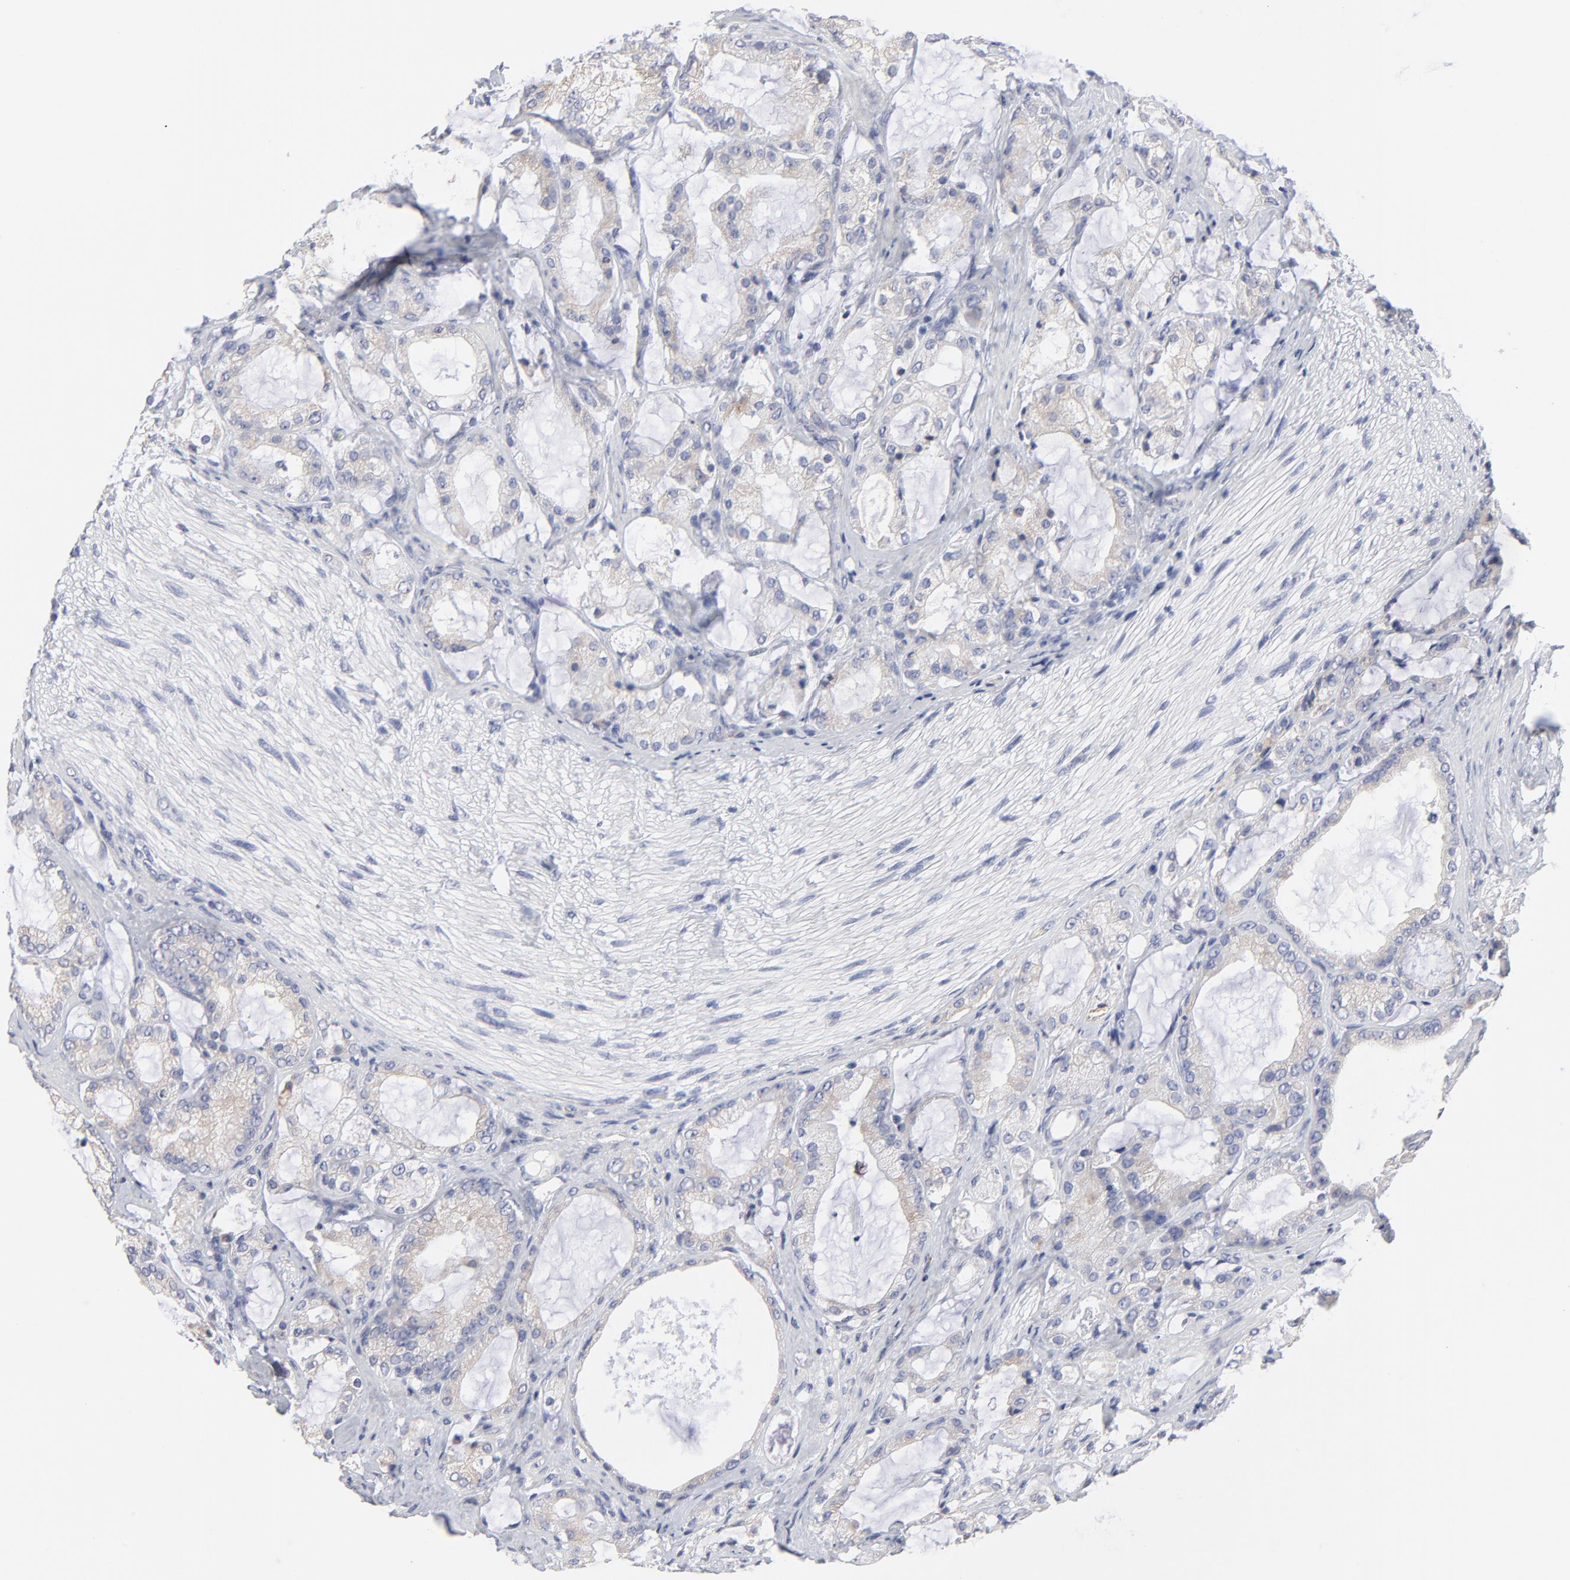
{"staining": {"intensity": "weak", "quantity": "<25%", "location": "cytoplasmic/membranous"}, "tissue": "prostate cancer", "cell_type": "Tumor cells", "image_type": "cancer", "snomed": [{"axis": "morphology", "description": "Adenocarcinoma, Medium grade"}, {"axis": "topography", "description": "Prostate"}], "caption": "IHC photomicrograph of human prostate cancer stained for a protein (brown), which reveals no staining in tumor cells.", "gene": "TRIM22", "patient": {"sex": "male", "age": 70}}